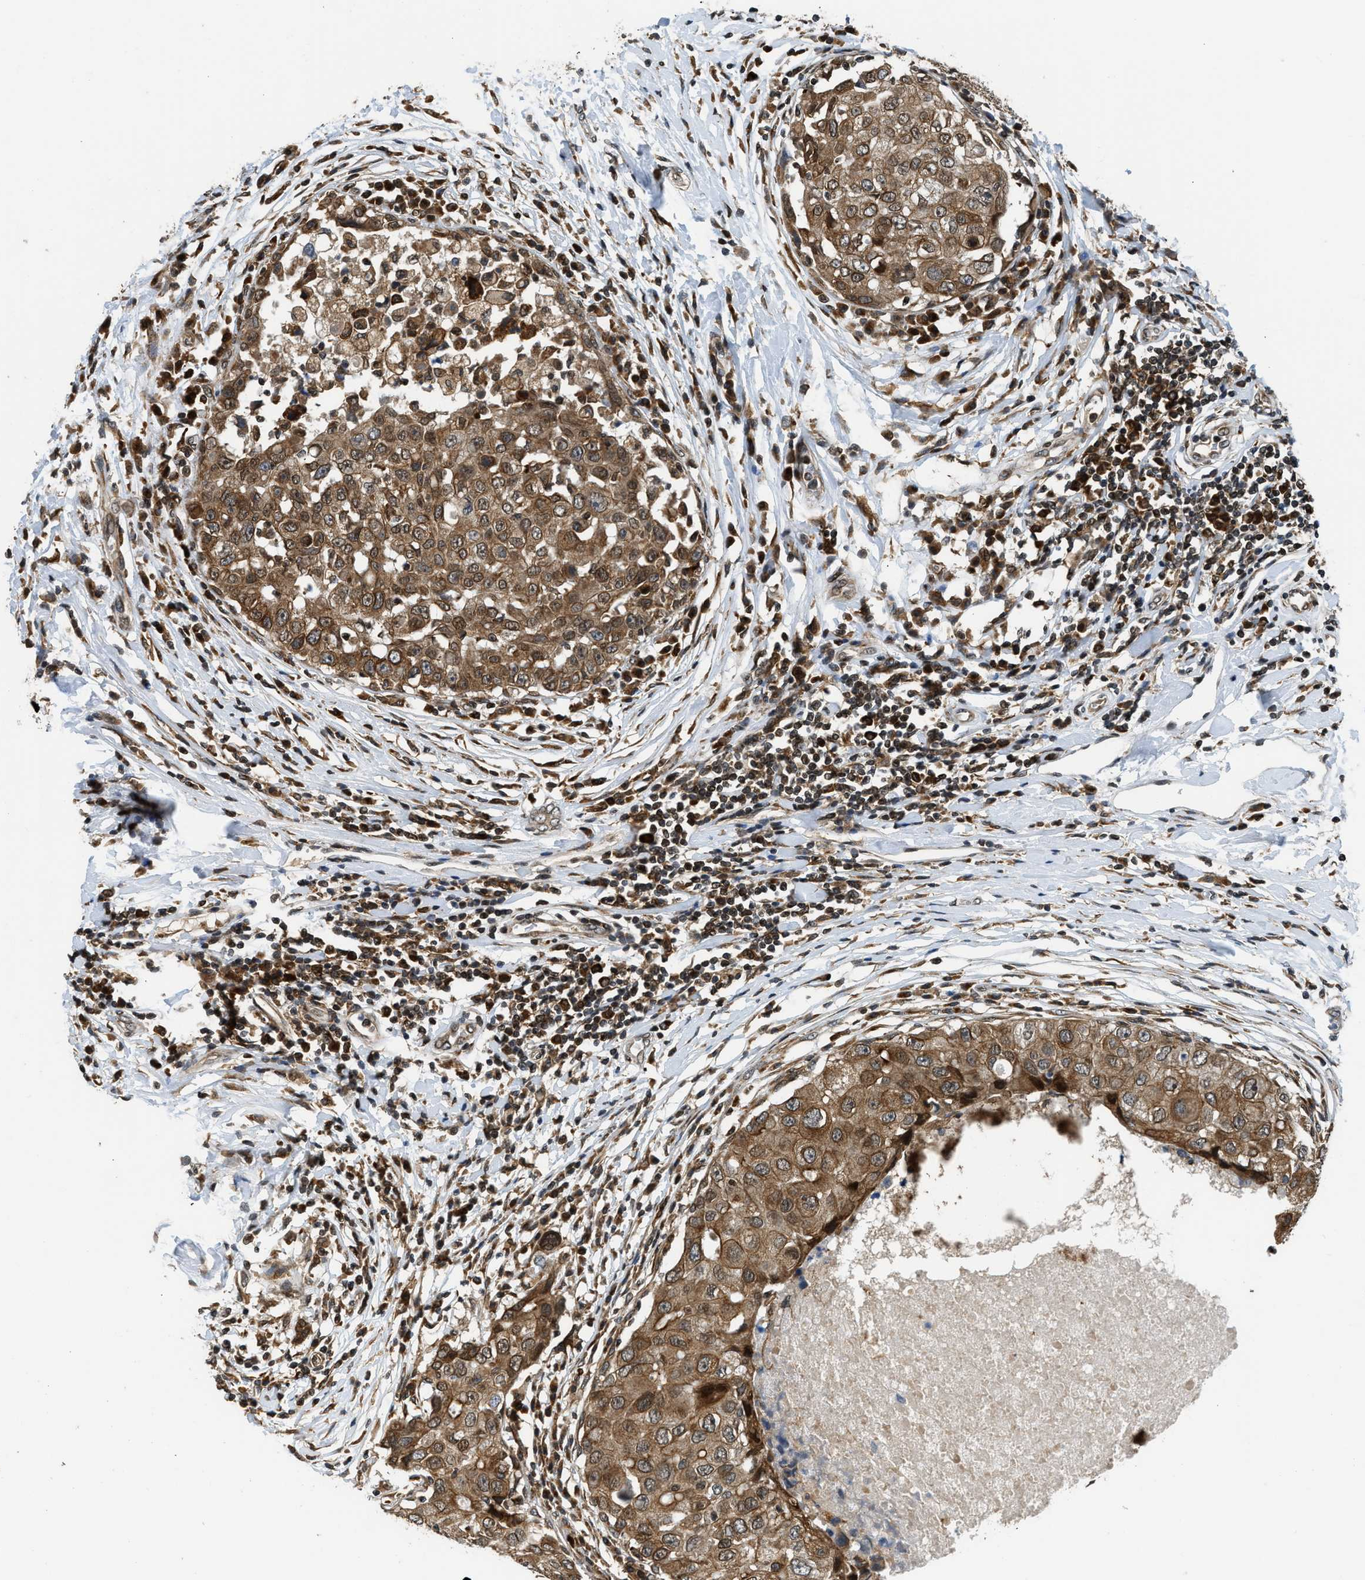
{"staining": {"intensity": "moderate", "quantity": ">75%", "location": "cytoplasmic/membranous,nuclear"}, "tissue": "breast cancer", "cell_type": "Tumor cells", "image_type": "cancer", "snomed": [{"axis": "morphology", "description": "Duct carcinoma"}, {"axis": "topography", "description": "Breast"}], "caption": "A brown stain highlights moderate cytoplasmic/membranous and nuclear expression of a protein in breast cancer tumor cells.", "gene": "RETREG3", "patient": {"sex": "female", "age": 27}}